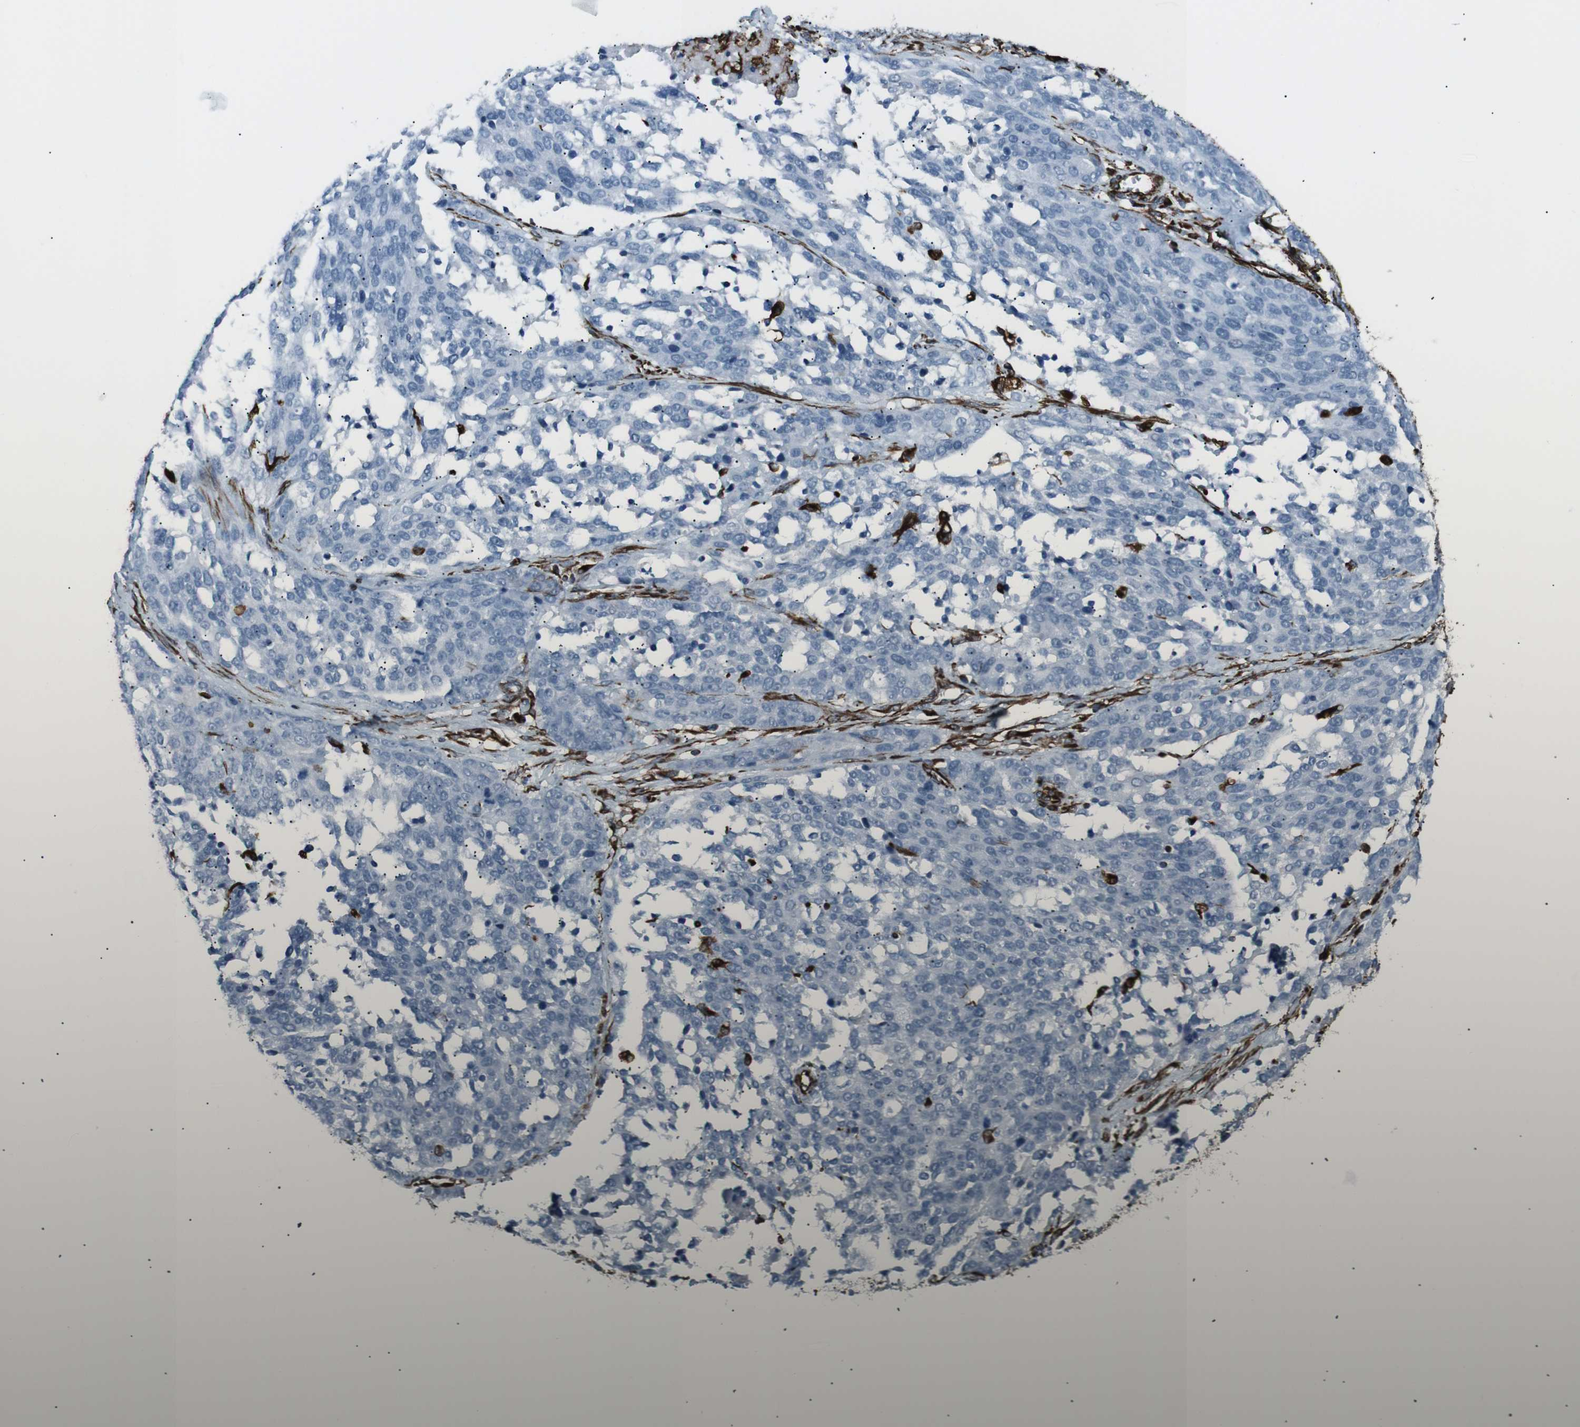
{"staining": {"intensity": "negative", "quantity": "none", "location": "none"}, "tissue": "ovarian cancer", "cell_type": "Tumor cells", "image_type": "cancer", "snomed": [{"axis": "morphology", "description": "Cystadenocarcinoma, serous, NOS"}, {"axis": "topography", "description": "Ovary"}], "caption": "Image shows no protein staining in tumor cells of ovarian serous cystadenocarcinoma tissue.", "gene": "ZDHHC6", "patient": {"sex": "female", "age": 44}}